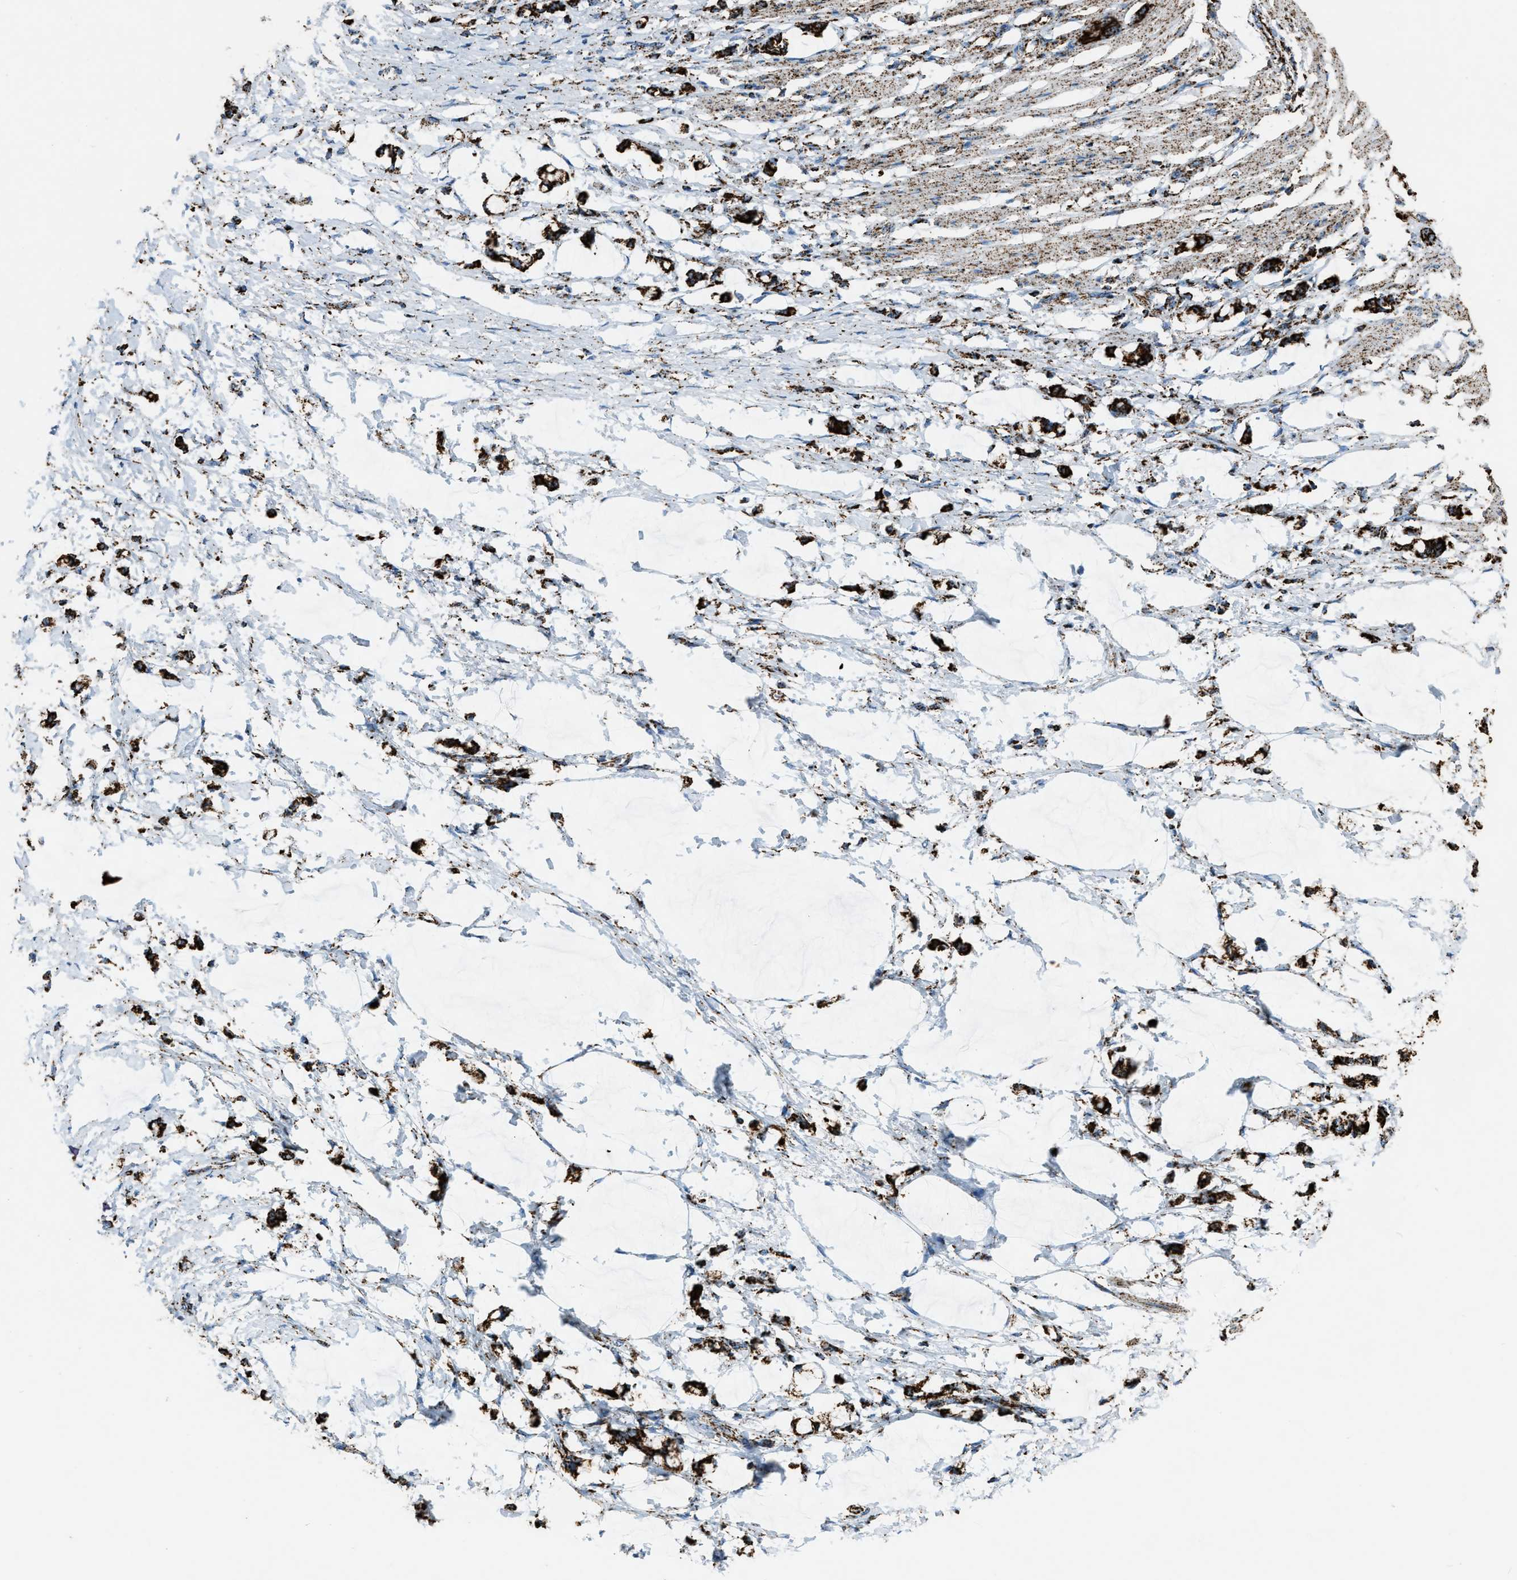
{"staining": {"intensity": "strong", "quantity": ">75%", "location": "cytoplasmic/membranous"}, "tissue": "smooth muscle", "cell_type": "Smooth muscle cells", "image_type": "normal", "snomed": [{"axis": "morphology", "description": "Normal tissue, NOS"}, {"axis": "morphology", "description": "Adenocarcinoma, NOS"}, {"axis": "topography", "description": "Smooth muscle"}, {"axis": "topography", "description": "Colon"}], "caption": "DAB immunohistochemical staining of normal human smooth muscle exhibits strong cytoplasmic/membranous protein expression in approximately >75% of smooth muscle cells.", "gene": "MDH2", "patient": {"sex": "male", "age": 14}}